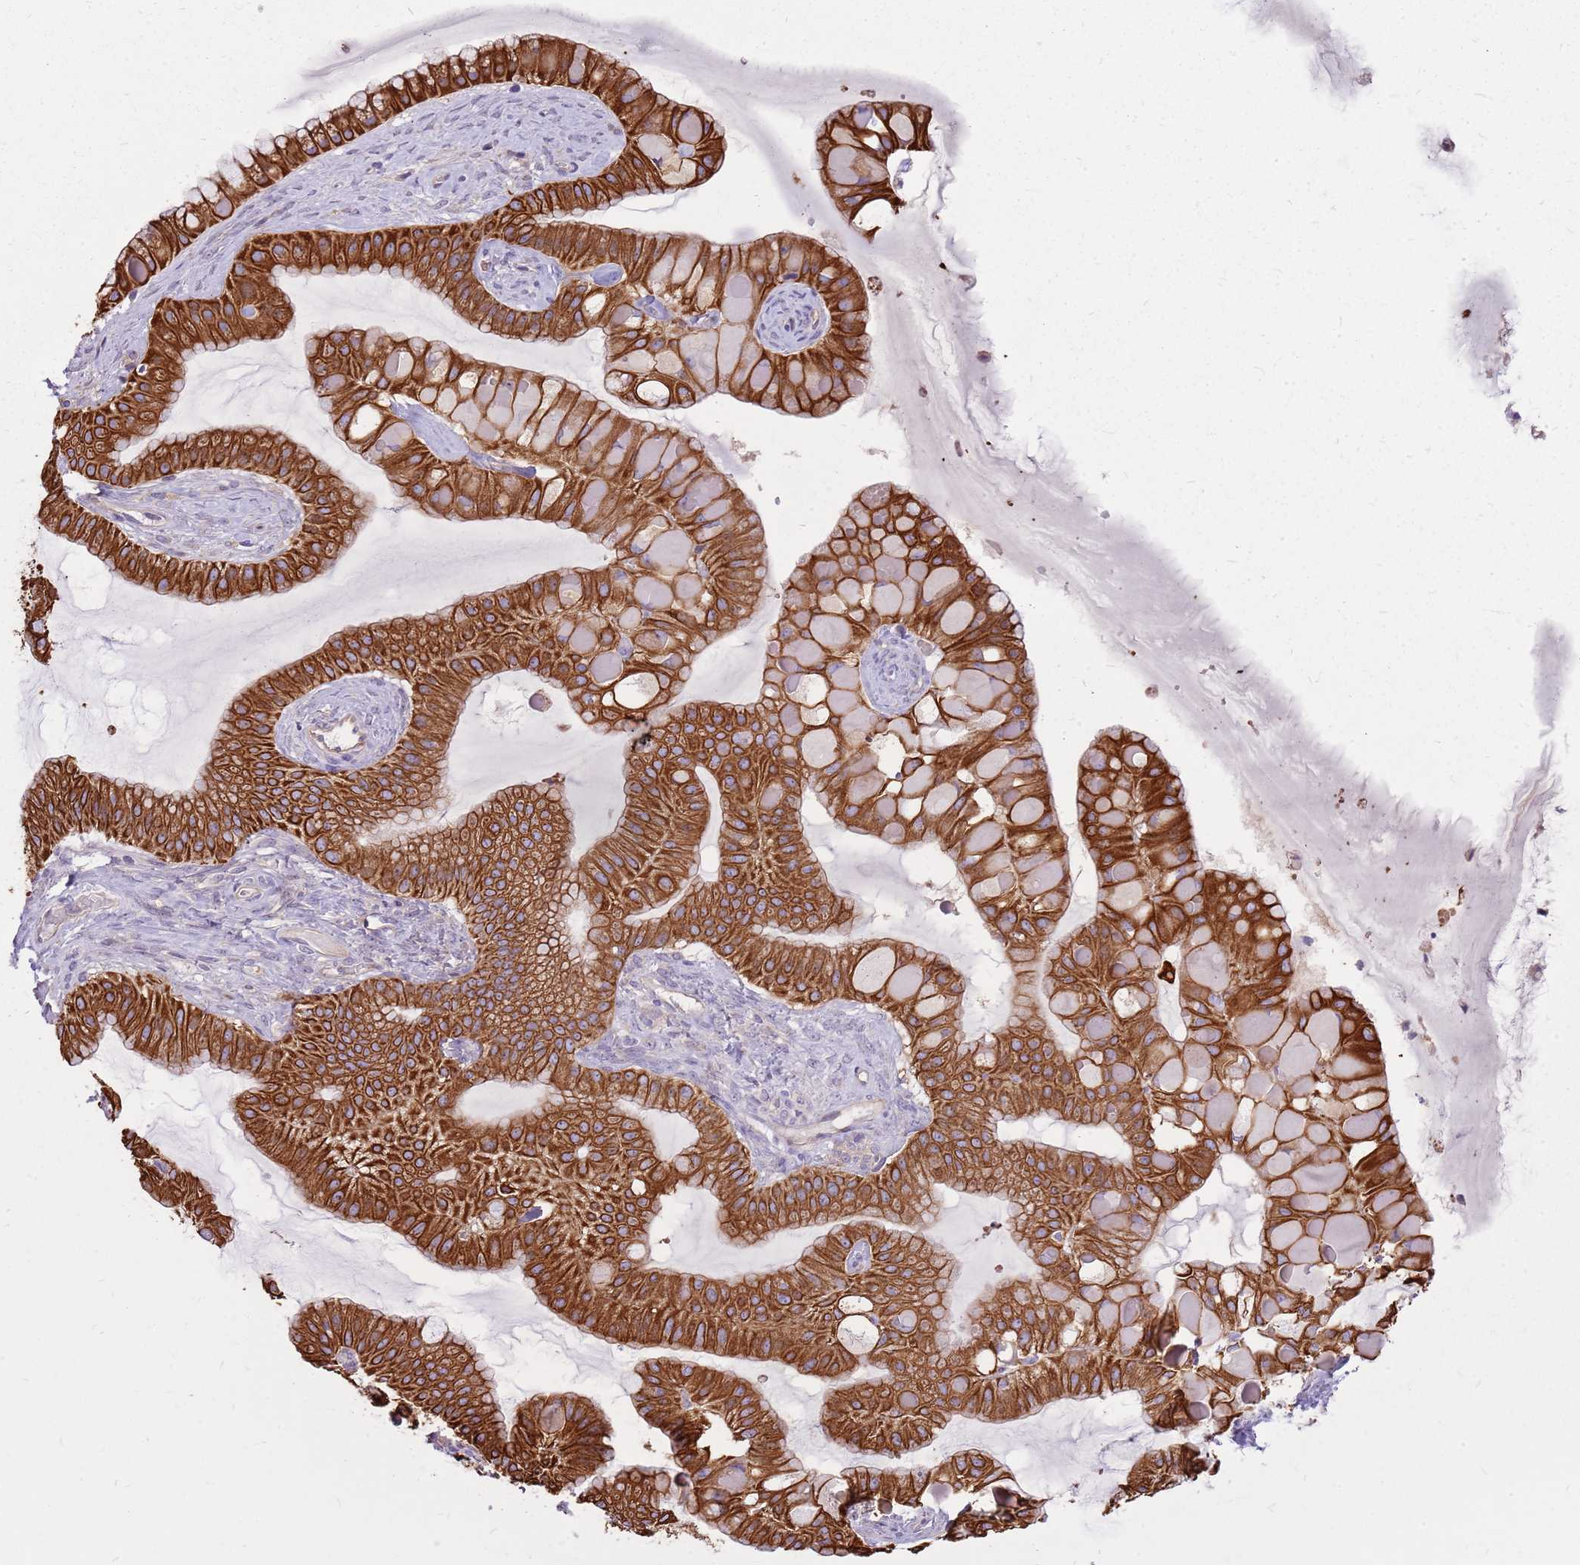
{"staining": {"intensity": "strong", "quantity": ">75%", "location": "cytoplasmic/membranous"}, "tissue": "ovarian cancer", "cell_type": "Tumor cells", "image_type": "cancer", "snomed": [{"axis": "morphology", "description": "Cystadenocarcinoma, mucinous, NOS"}, {"axis": "topography", "description": "Ovary"}], "caption": "This is a histology image of immunohistochemistry staining of ovarian cancer, which shows strong expression in the cytoplasmic/membranous of tumor cells.", "gene": "WASHC4", "patient": {"sex": "female", "age": 61}}